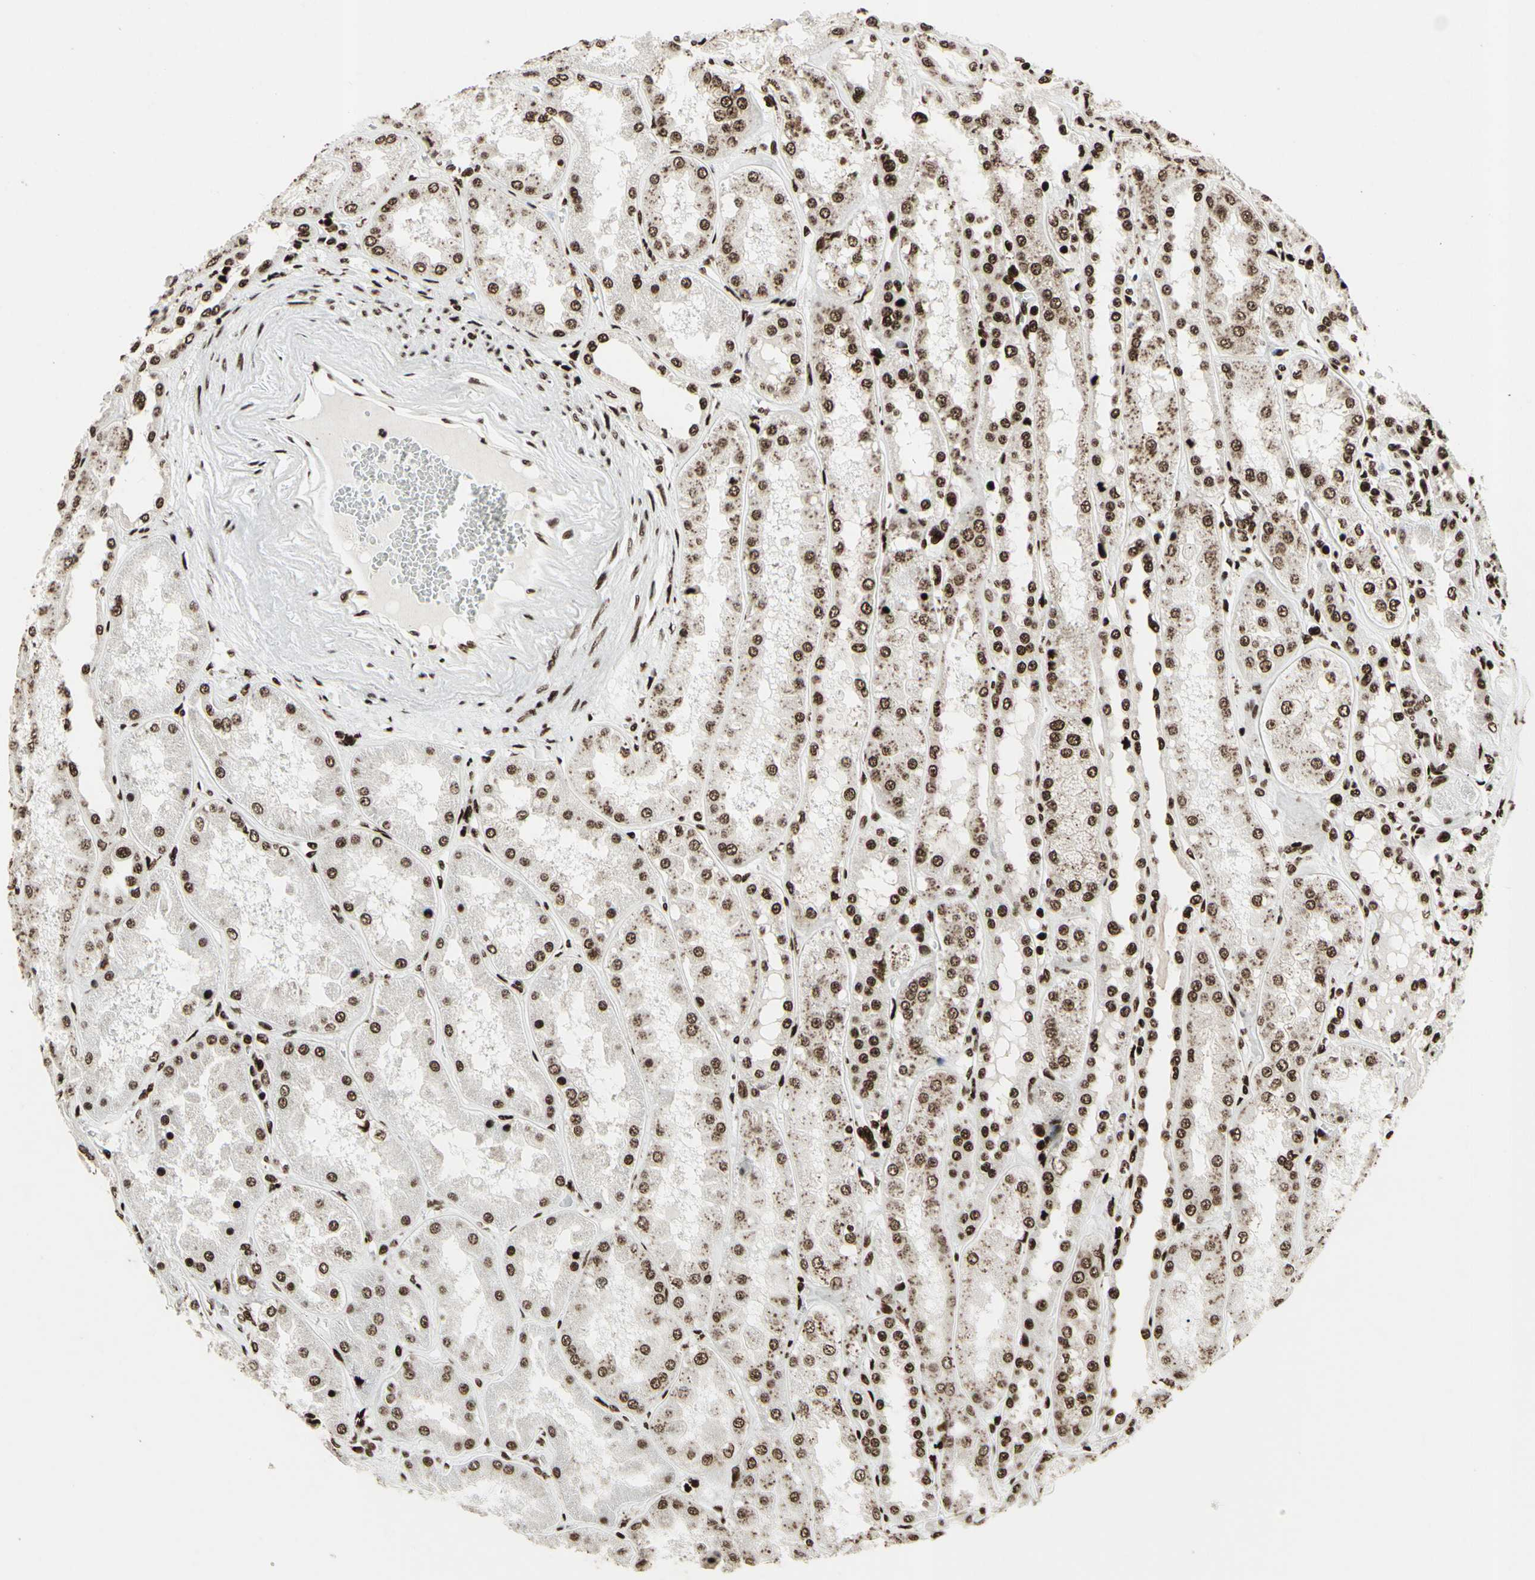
{"staining": {"intensity": "strong", "quantity": ">75%", "location": "nuclear"}, "tissue": "kidney", "cell_type": "Cells in glomeruli", "image_type": "normal", "snomed": [{"axis": "morphology", "description": "Normal tissue, NOS"}, {"axis": "topography", "description": "Kidney"}], "caption": "Protein analysis of normal kidney shows strong nuclear positivity in about >75% of cells in glomeruli.", "gene": "U2AF2", "patient": {"sex": "female", "age": 56}}